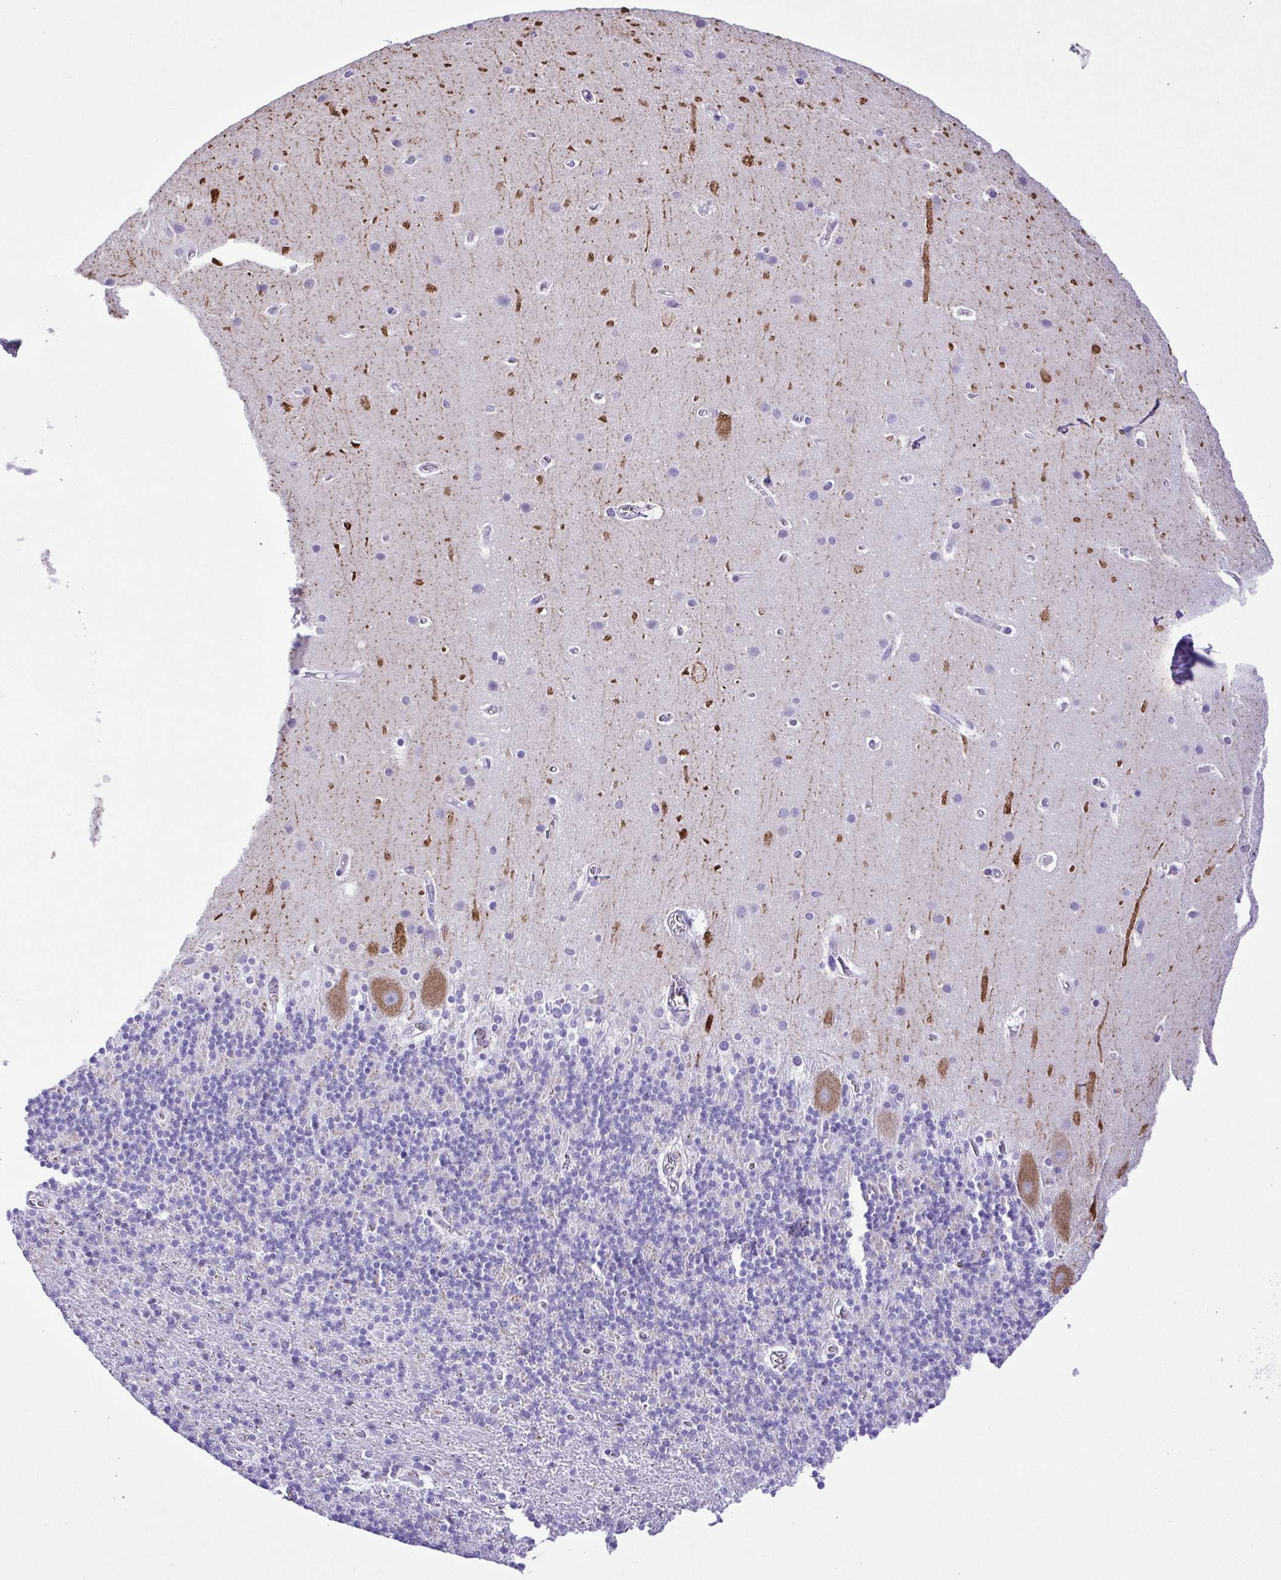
{"staining": {"intensity": "negative", "quantity": "none", "location": "none"}, "tissue": "cerebellum", "cell_type": "Cells in granular layer", "image_type": "normal", "snomed": [{"axis": "morphology", "description": "Normal tissue, NOS"}, {"axis": "topography", "description": "Cerebellum"}], "caption": "DAB (3,3'-diaminobenzidine) immunohistochemical staining of benign human cerebellum displays no significant expression in cells in granular layer.", "gene": "PAK3", "patient": {"sex": "male", "age": 70}}